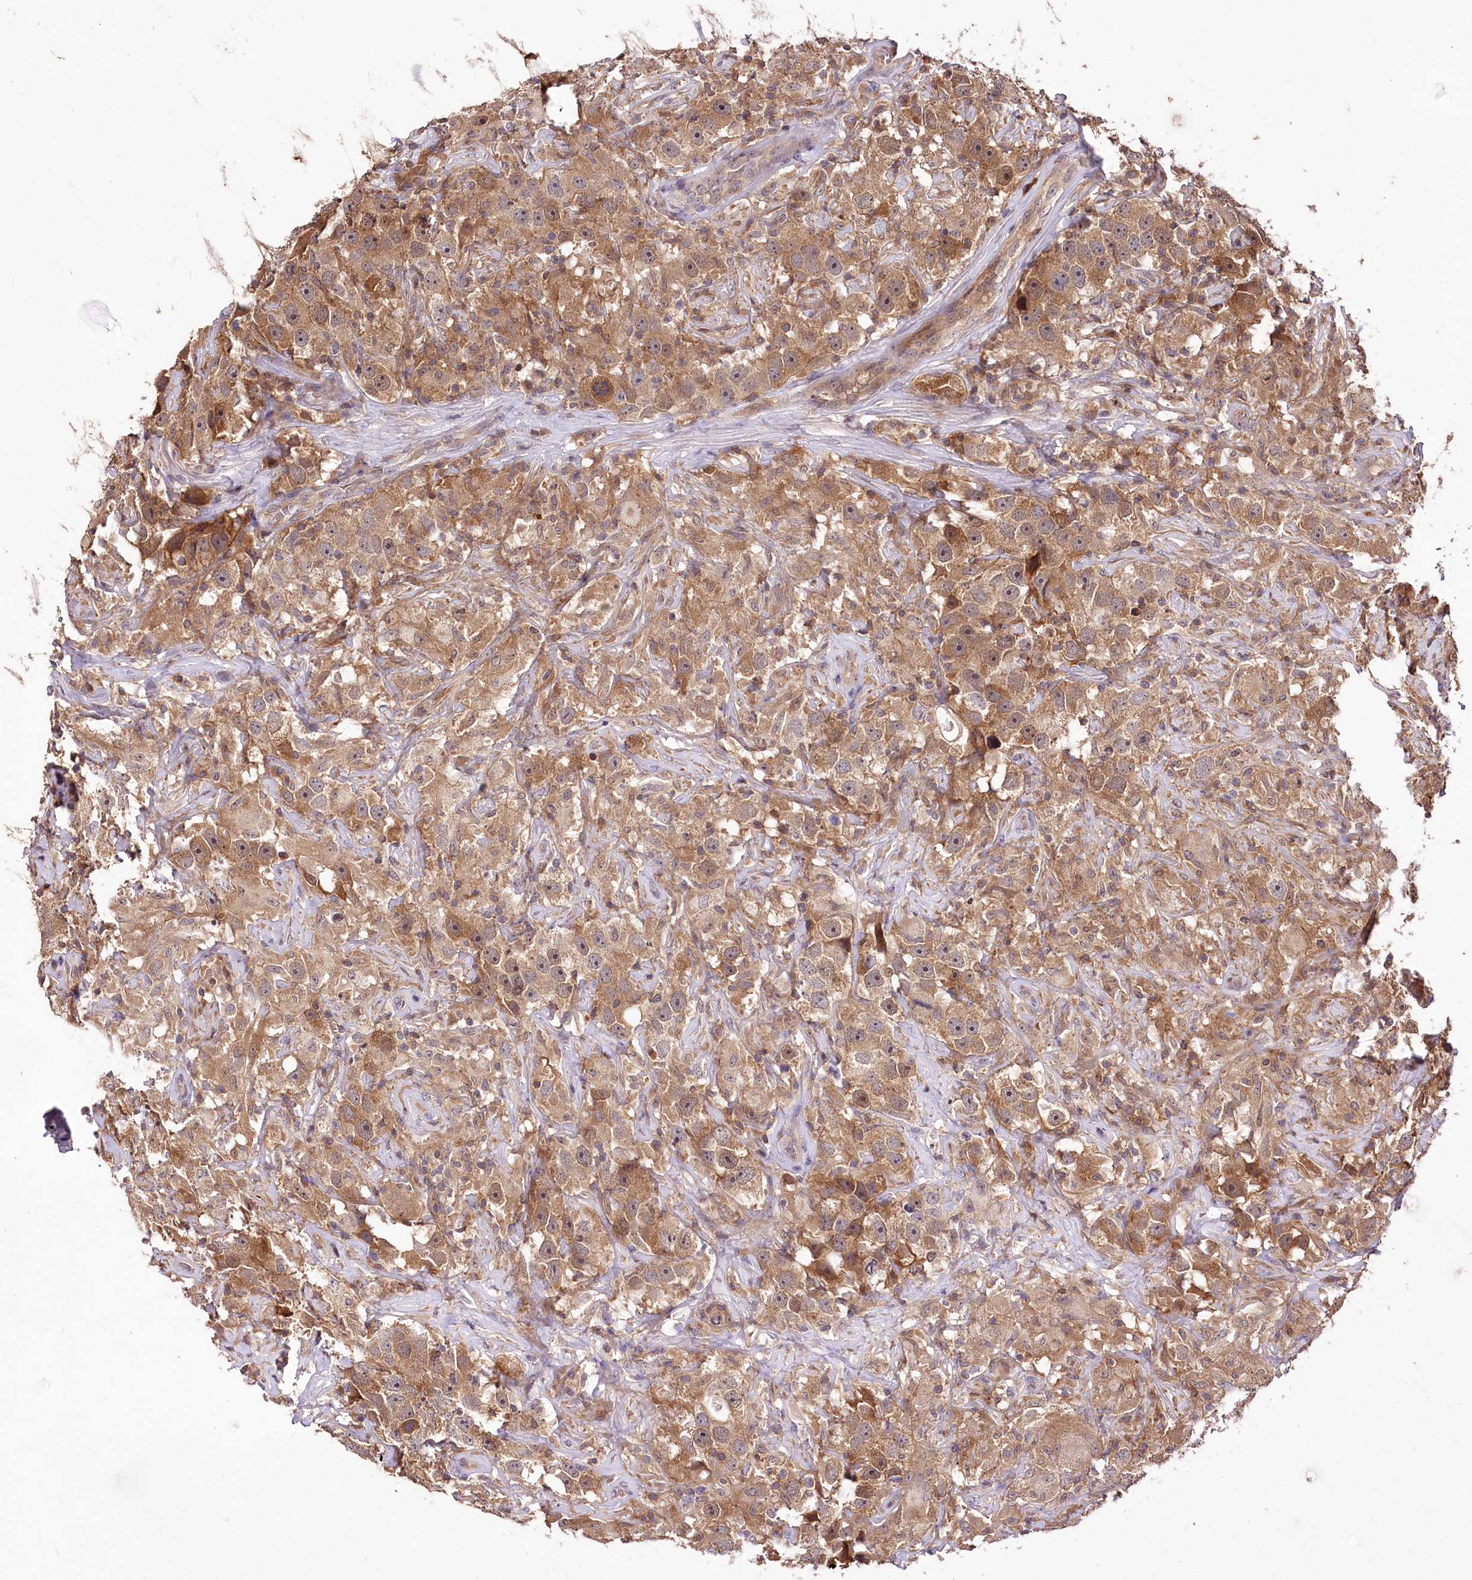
{"staining": {"intensity": "moderate", "quantity": ">75%", "location": "cytoplasmic/membranous,nuclear"}, "tissue": "testis cancer", "cell_type": "Tumor cells", "image_type": "cancer", "snomed": [{"axis": "morphology", "description": "Seminoma, NOS"}, {"axis": "topography", "description": "Testis"}], "caption": "A brown stain highlights moderate cytoplasmic/membranous and nuclear staining of a protein in human testis cancer (seminoma) tumor cells.", "gene": "SERGEF", "patient": {"sex": "male", "age": 49}}